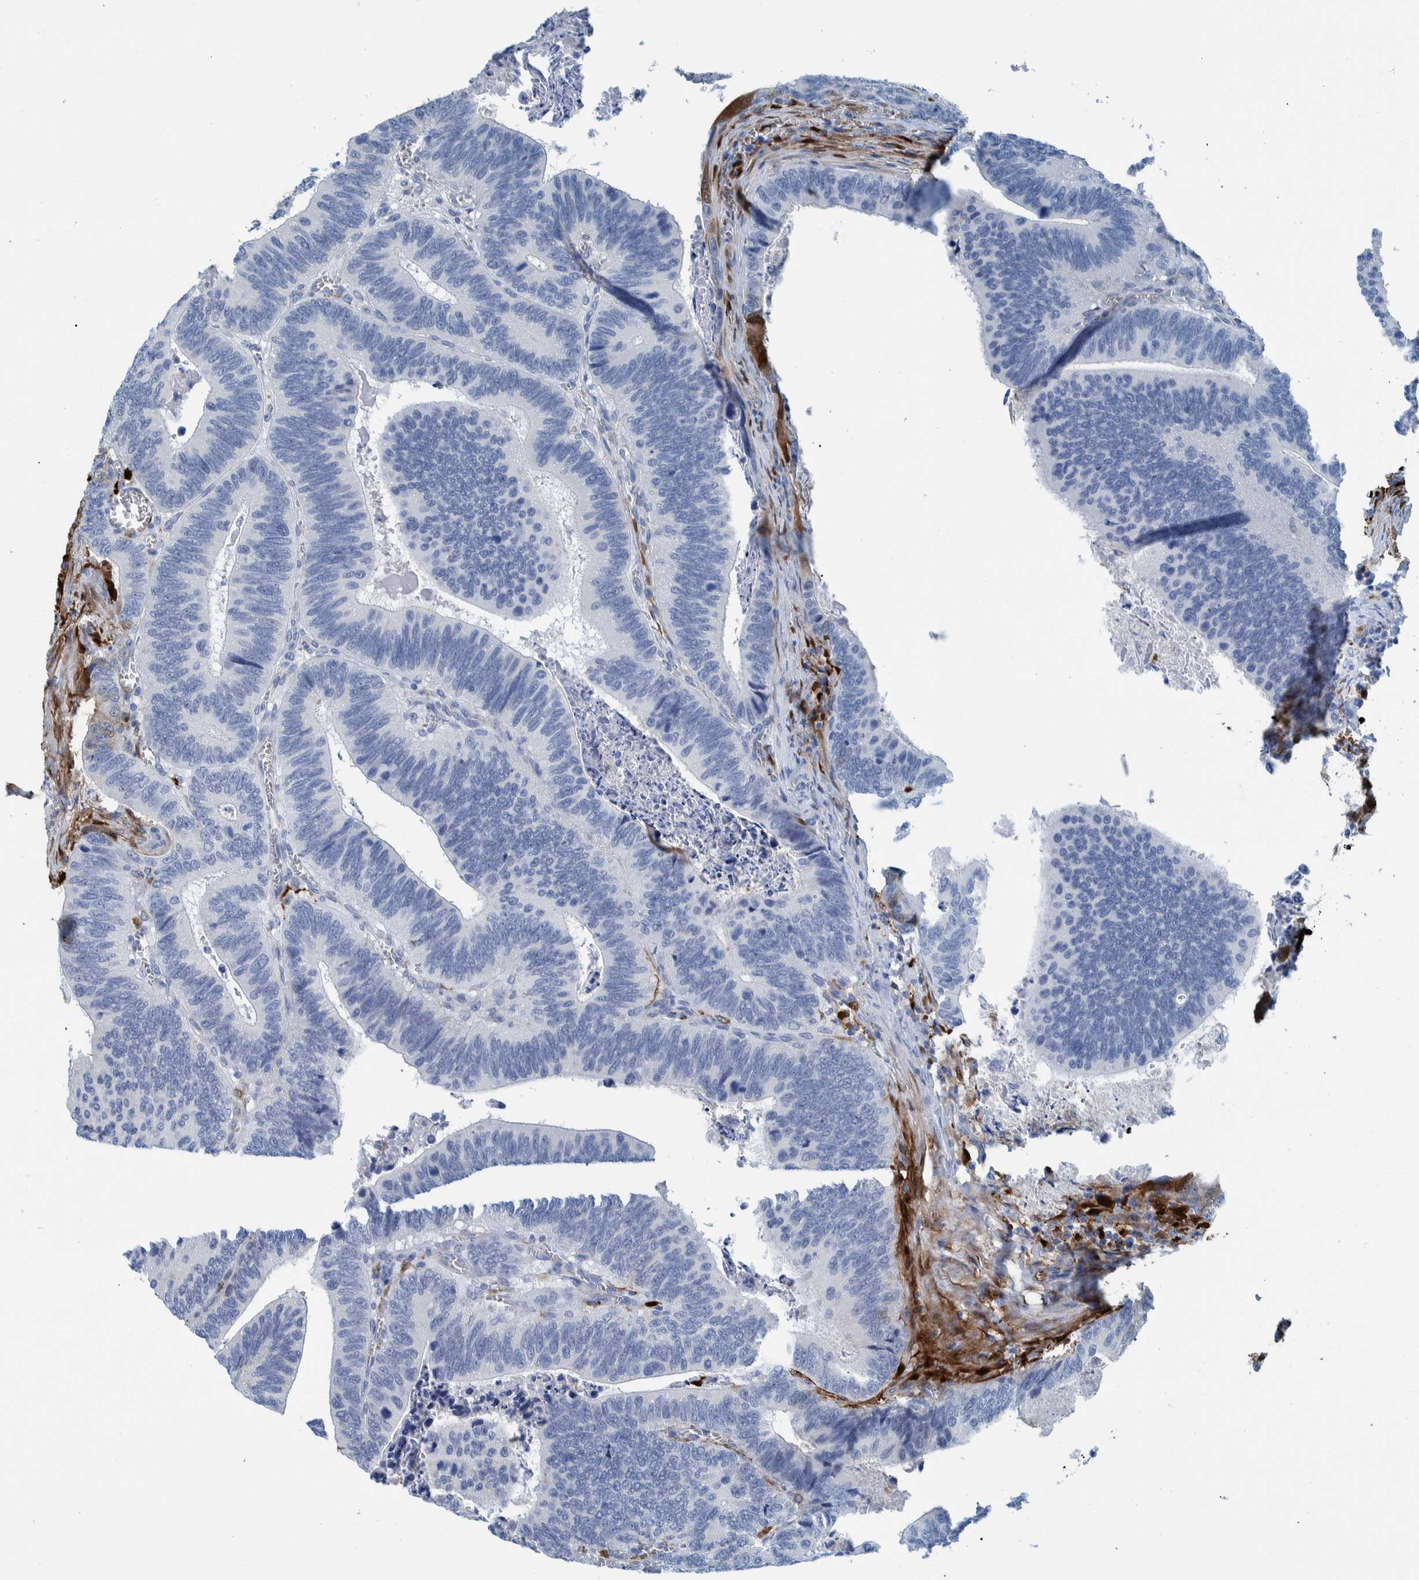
{"staining": {"intensity": "negative", "quantity": "none", "location": "none"}, "tissue": "colorectal cancer", "cell_type": "Tumor cells", "image_type": "cancer", "snomed": [{"axis": "morphology", "description": "Inflammation, NOS"}, {"axis": "morphology", "description": "Adenocarcinoma, NOS"}, {"axis": "topography", "description": "Colon"}], "caption": "Histopathology image shows no protein staining in tumor cells of colorectal cancer tissue. (IHC, brightfield microscopy, high magnification).", "gene": "IDO1", "patient": {"sex": "male", "age": 72}}